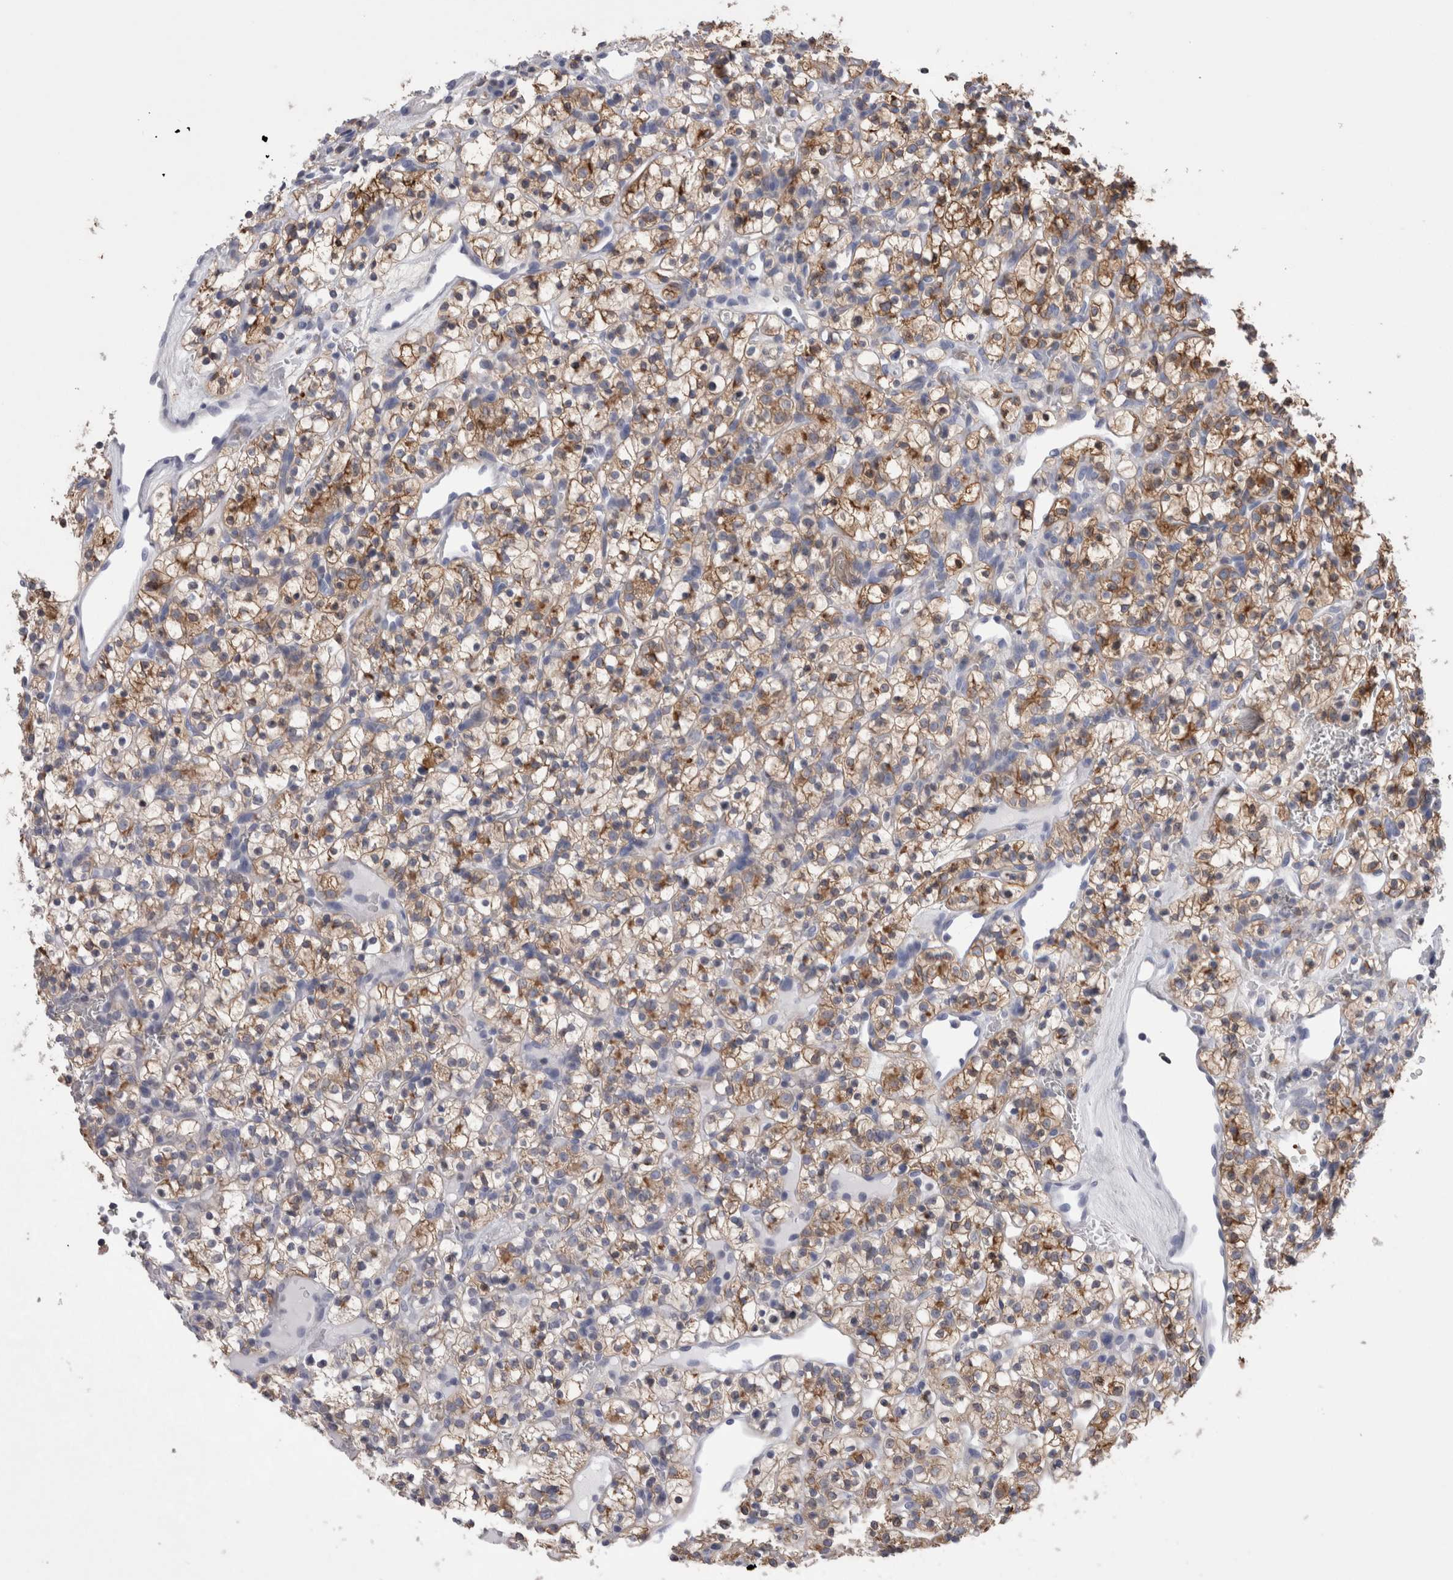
{"staining": {"intensity": "moderate", "quantity": ">75%", "location": "cytoplasmic/membranous"}, "tissue": "renal cancer", "cell_type": "Tumor cells", "image_type": "cancer", "snomed": [{"axis": "morphology", "description": "Adenocarcinoma, NOS"}, {"axis": "topography", "description": "Kidney"}], "caption": "An image of renal cancer stained for a protein shows moderate cytoplasmic/membranous brown staining in tumor cells.", "gene": "DCTN6", "patient": {"sex": "female", "age": 57}}